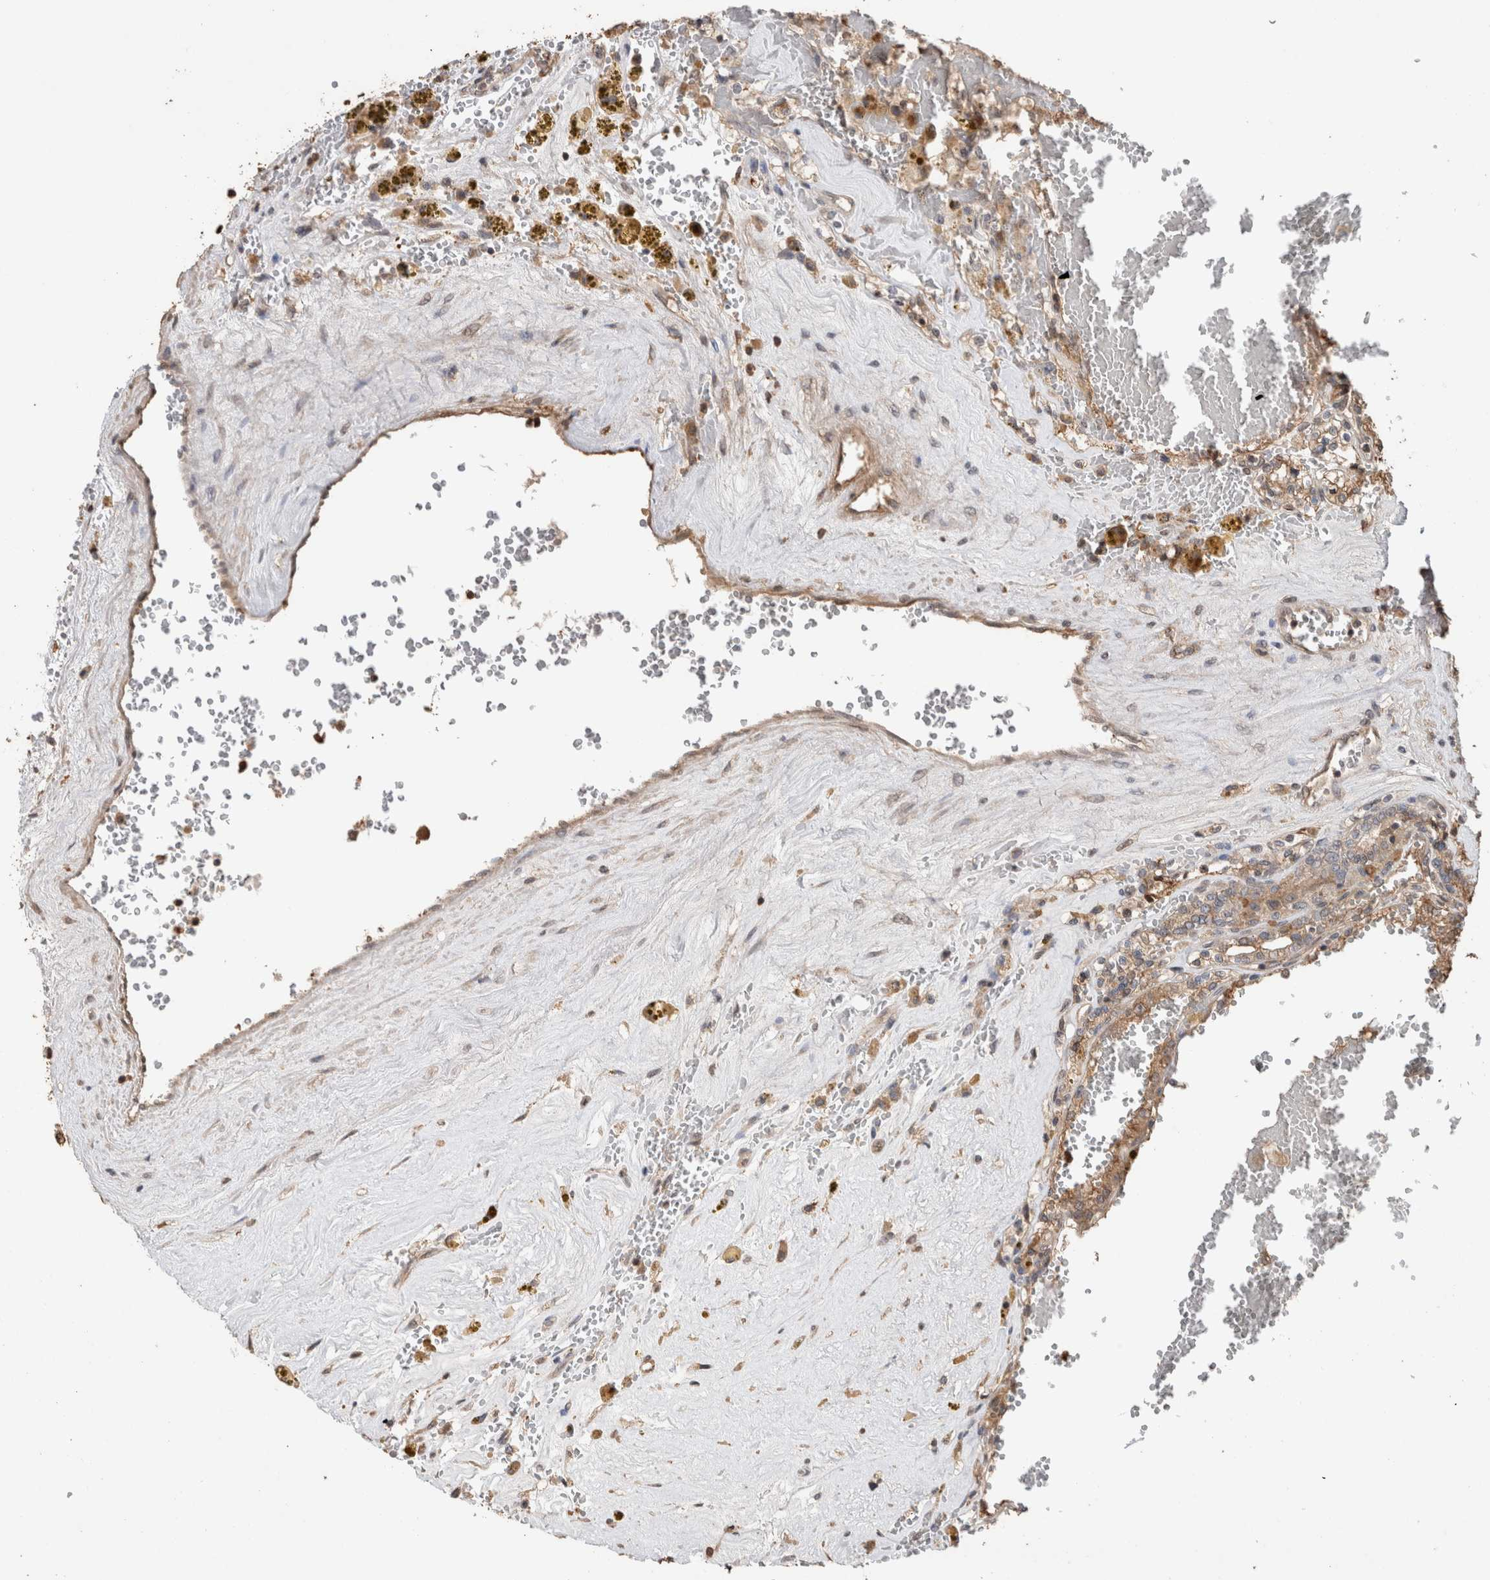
{"staining": {"intensity": "moderate", "quantity": ">75%", "location": "cytoplasmic/membranous"}, "tissue": "renal cancer", "cell_type": "Tumor cells", "image_type": "cancer", "snomed": [{"axis": "morphology", "description": "Adenocarcinoma, NOS"}, {"axis": "topography", "description": "Kidney"}], "caption": "Protein expression by IHC shows moderate cytoplasmic/membranous staining in approximately >75% of tumor cells in renal cancer. (Brightfield microscopy of DAB IHC at high magnification).", "gene": "TRIM5", "patient": {"sex": "female", "age": 56}}